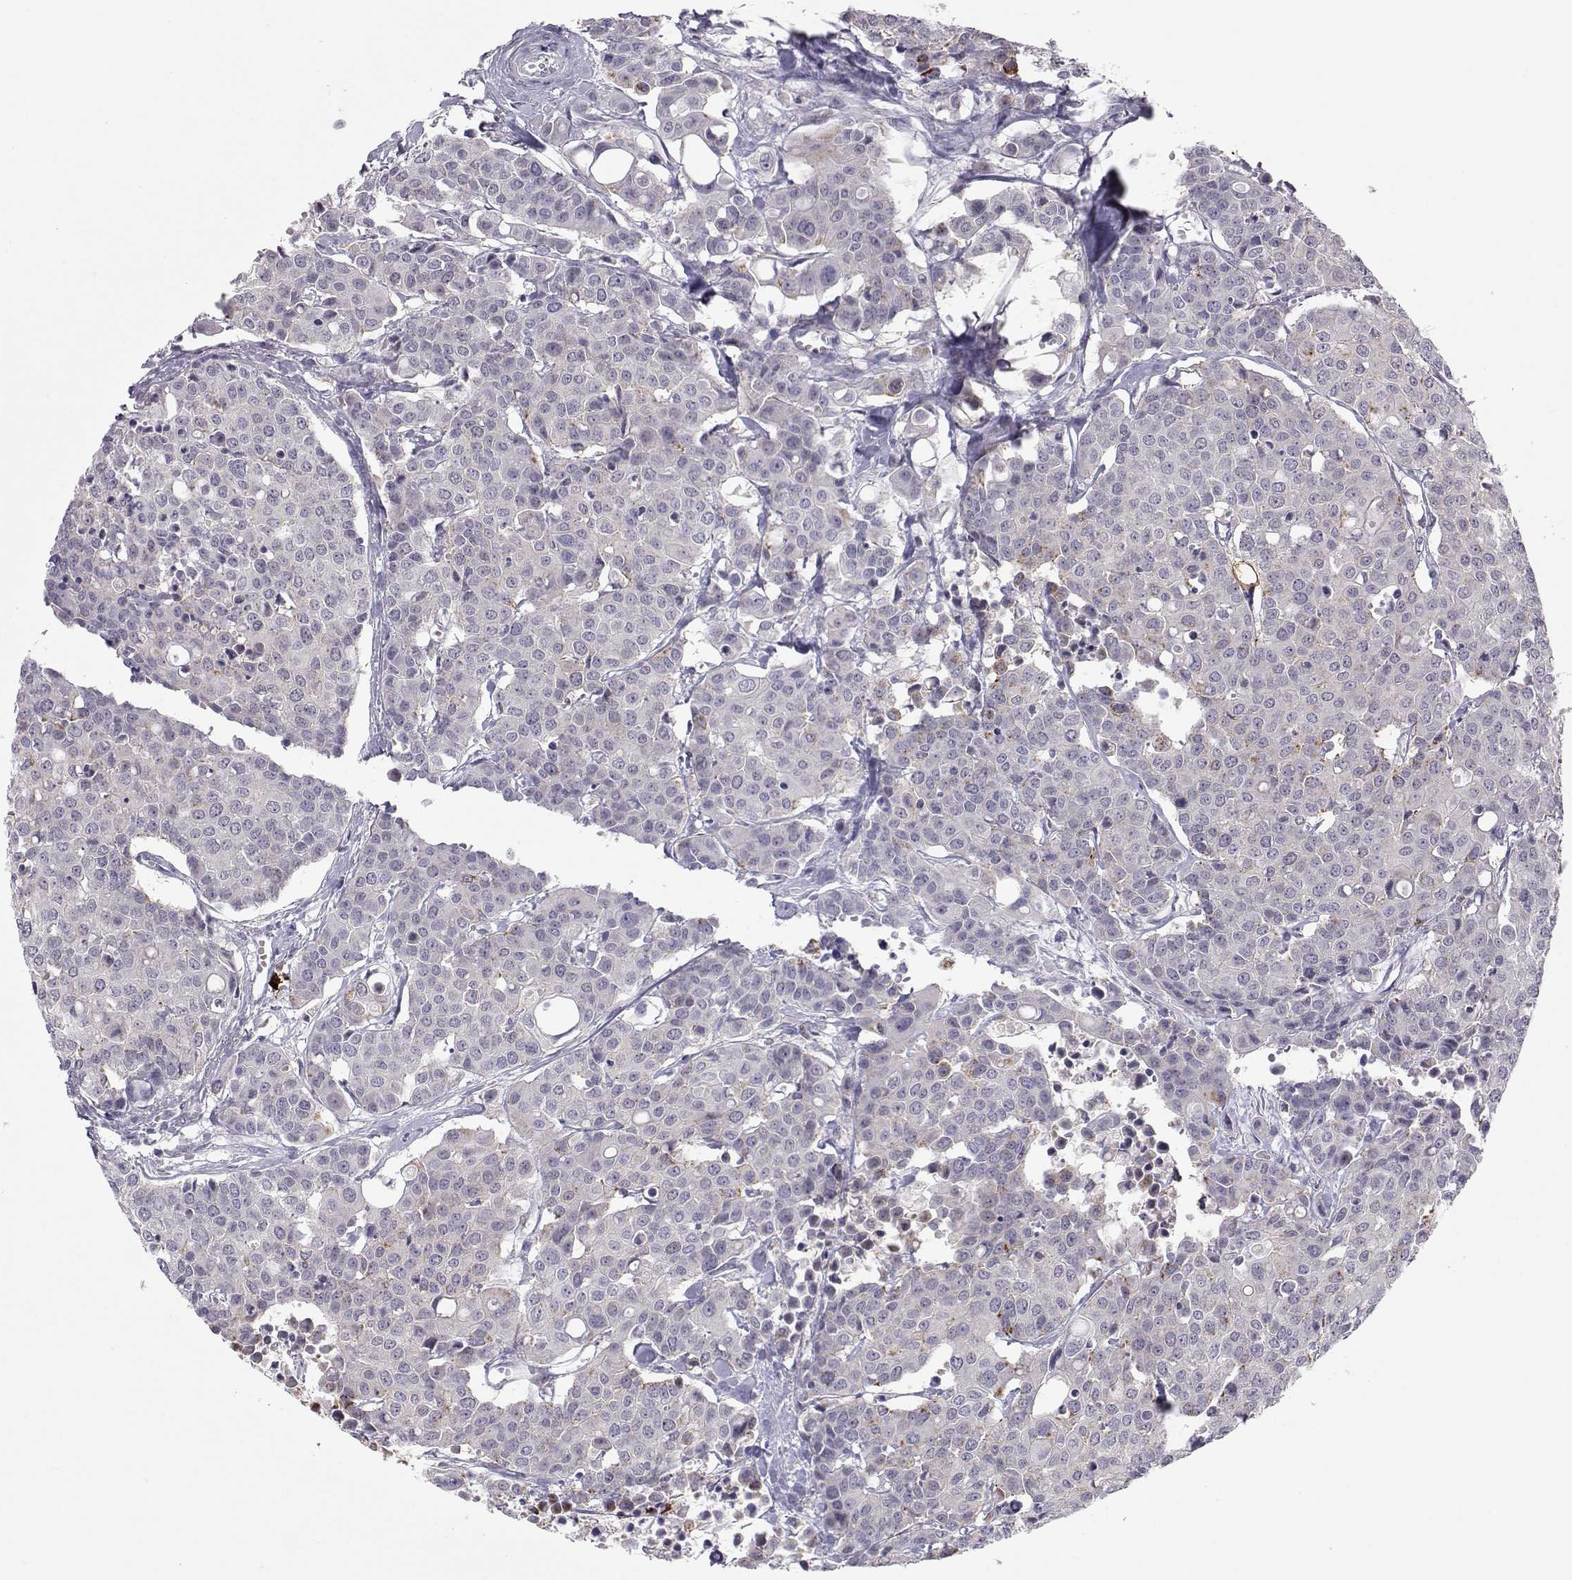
{"staining": {"intensity": "strong", "quantity": "<25%", "location": "cytoplasmic/membranous"}, "tissue": "carcinoid", "cell_type": "Tumor cells", "image_type": "cancer", "snomed": [{"axis": "morphology", "description": "Carcinoid, malignant, NOS"}, {"axis": "topography", "description": "Colon"}], "caption": "A high-resolution micrograph shows immunohistochemistry staining of malignant carcinoid, which displays strong cytoplasmic/membranous positivity in about <25% of tumor cells.", "gene": "NPVF", "patient": {"sex": "male", "age": 81}}